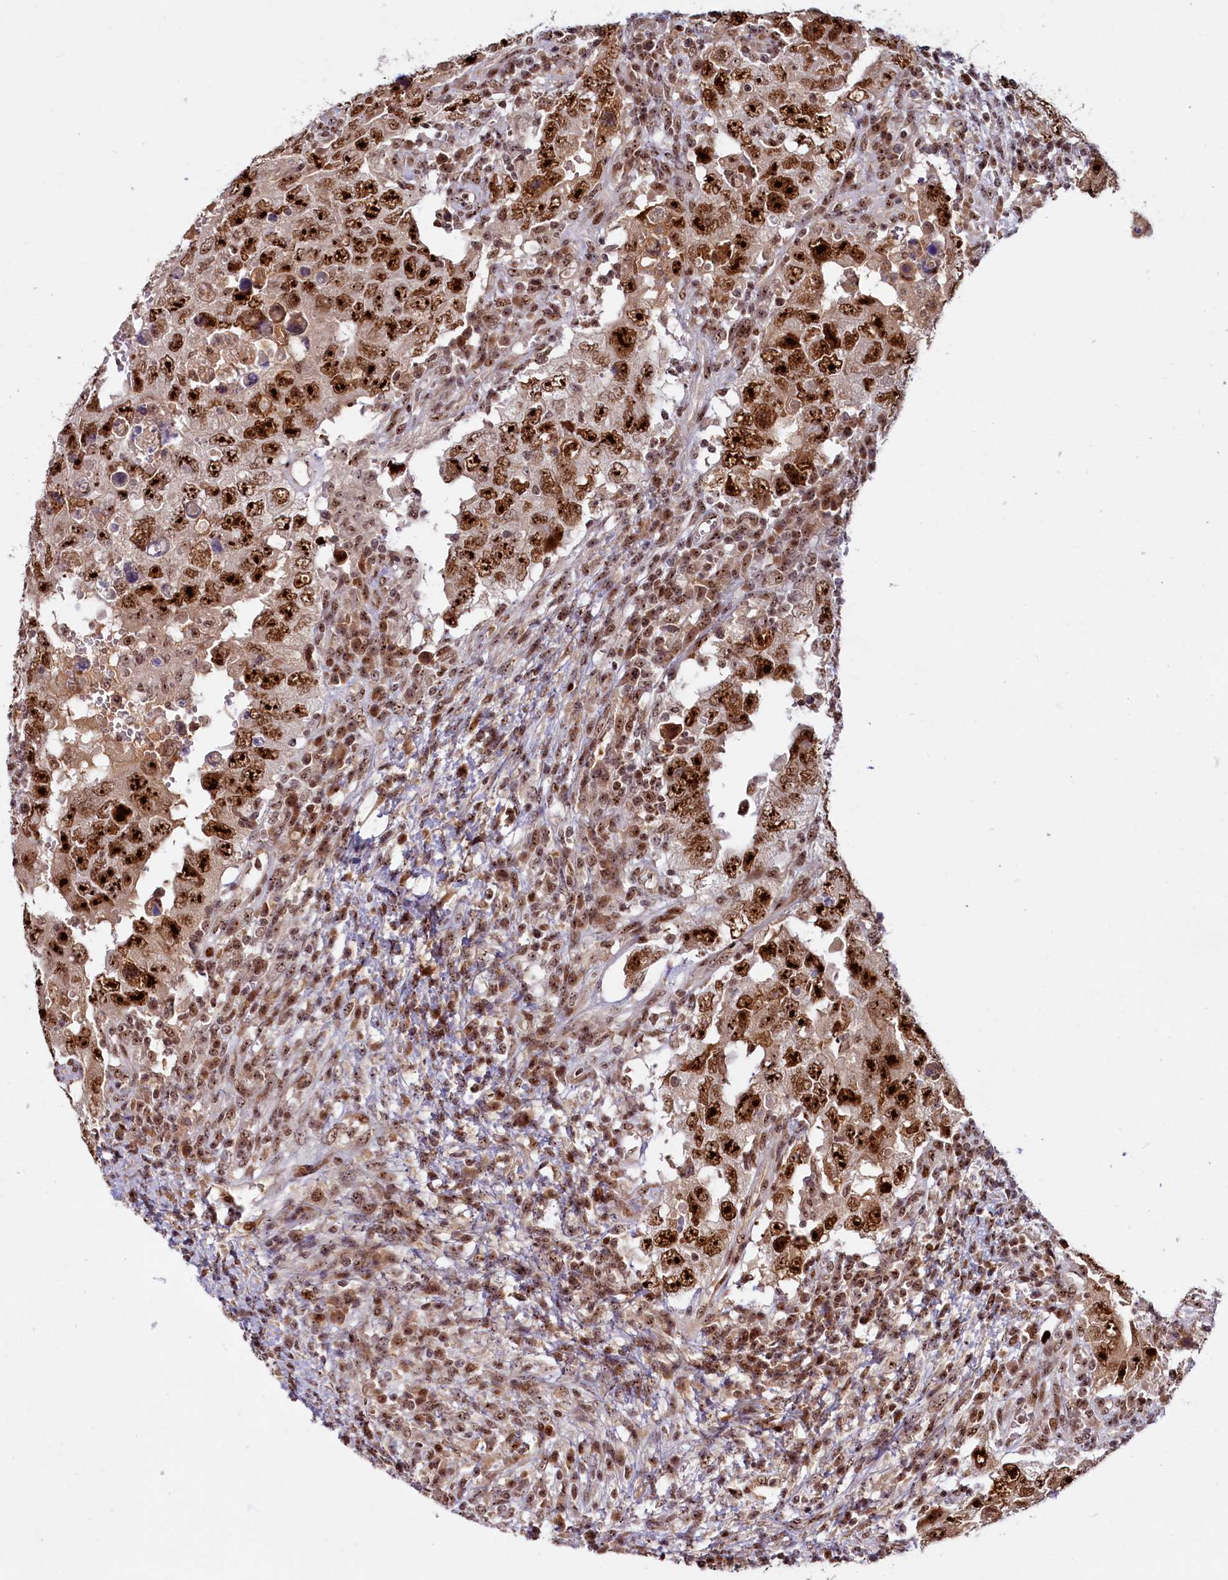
{"staining": {"intensity": "strong", "quantity": ">75%", "location": "nuclear"}, "tissue": "testis cancer", "cell_type": "Tumor cells", "image_type": "cancer", "snomed": [{"axis": "morphology", "description": "Carcinoma, Embryonal, NOS"}, {"axis": "topography", "description": "Testis"}], "caption": "Protein analysis of testis embryonal carcinoma tissue demonstrates strong nuclear expression in about >75% of tumor cells.", "gene": "TCOF1", "patient": {"sex": "male", "age": 26}}